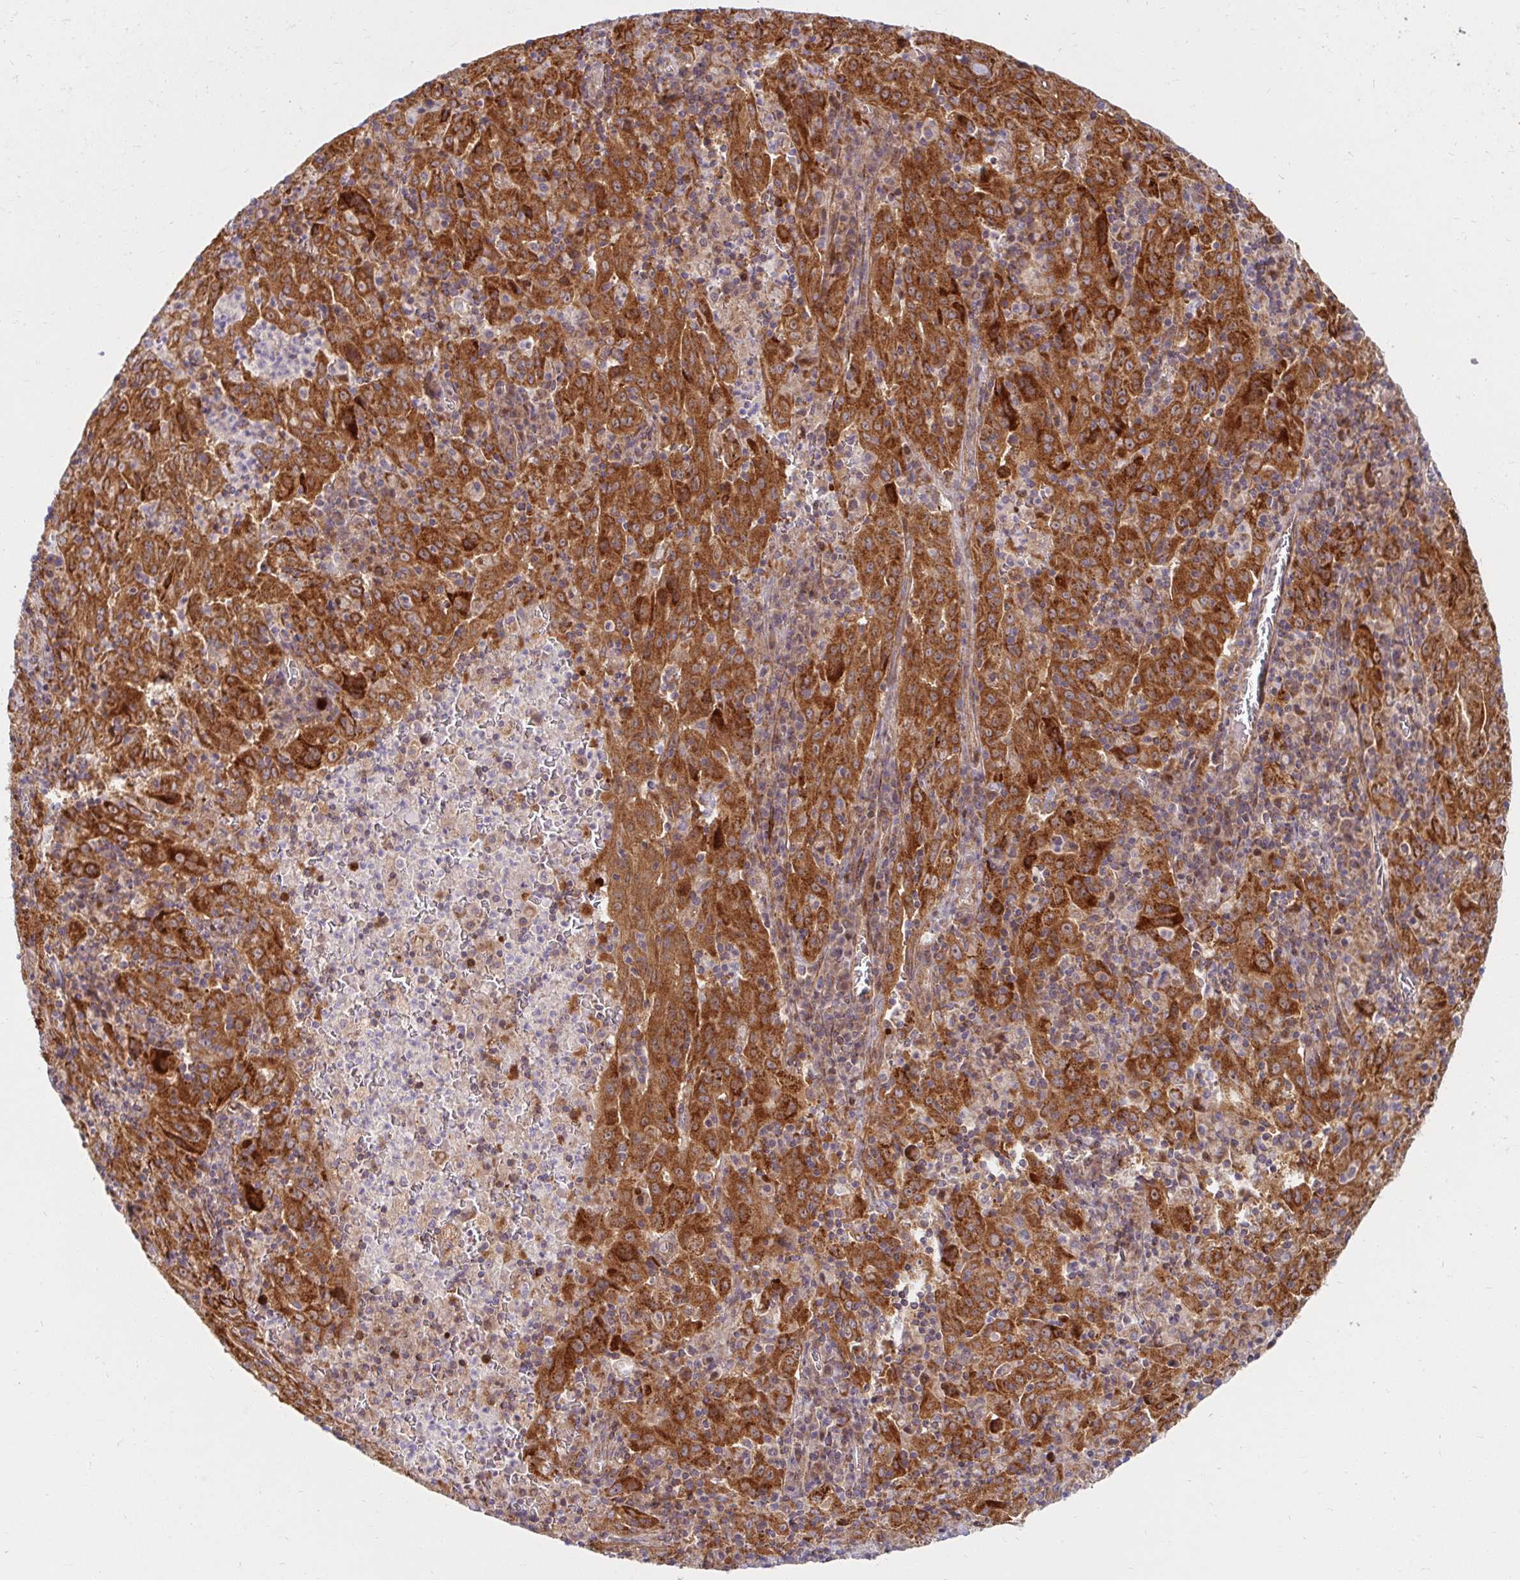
{"staining": {"intensity": "strong", "quantity": ">75%", "location": "cytoplasmic/membranous"}, "tissue": "pancreatic cancer", "cell_type": "Tumor cells", "image_type": "cancer", "snomed": [{"axis": "morphology", "description": "Adenocarcinoma, NOS"}, {"axis": "topography", "description": "Pancreas"}], "caption": "Pancreatic cancer stained with immunohistochemistry (IHC) reveals strong cytoplasmic/membranous staining in approximately >75% of tumor cells. (DAB (3,3'-diaminobenzidine) IHC with brightfield microscopy, high magnification).", "gene": "BTF3", "patient": {"sex": "male", "age": 63}}